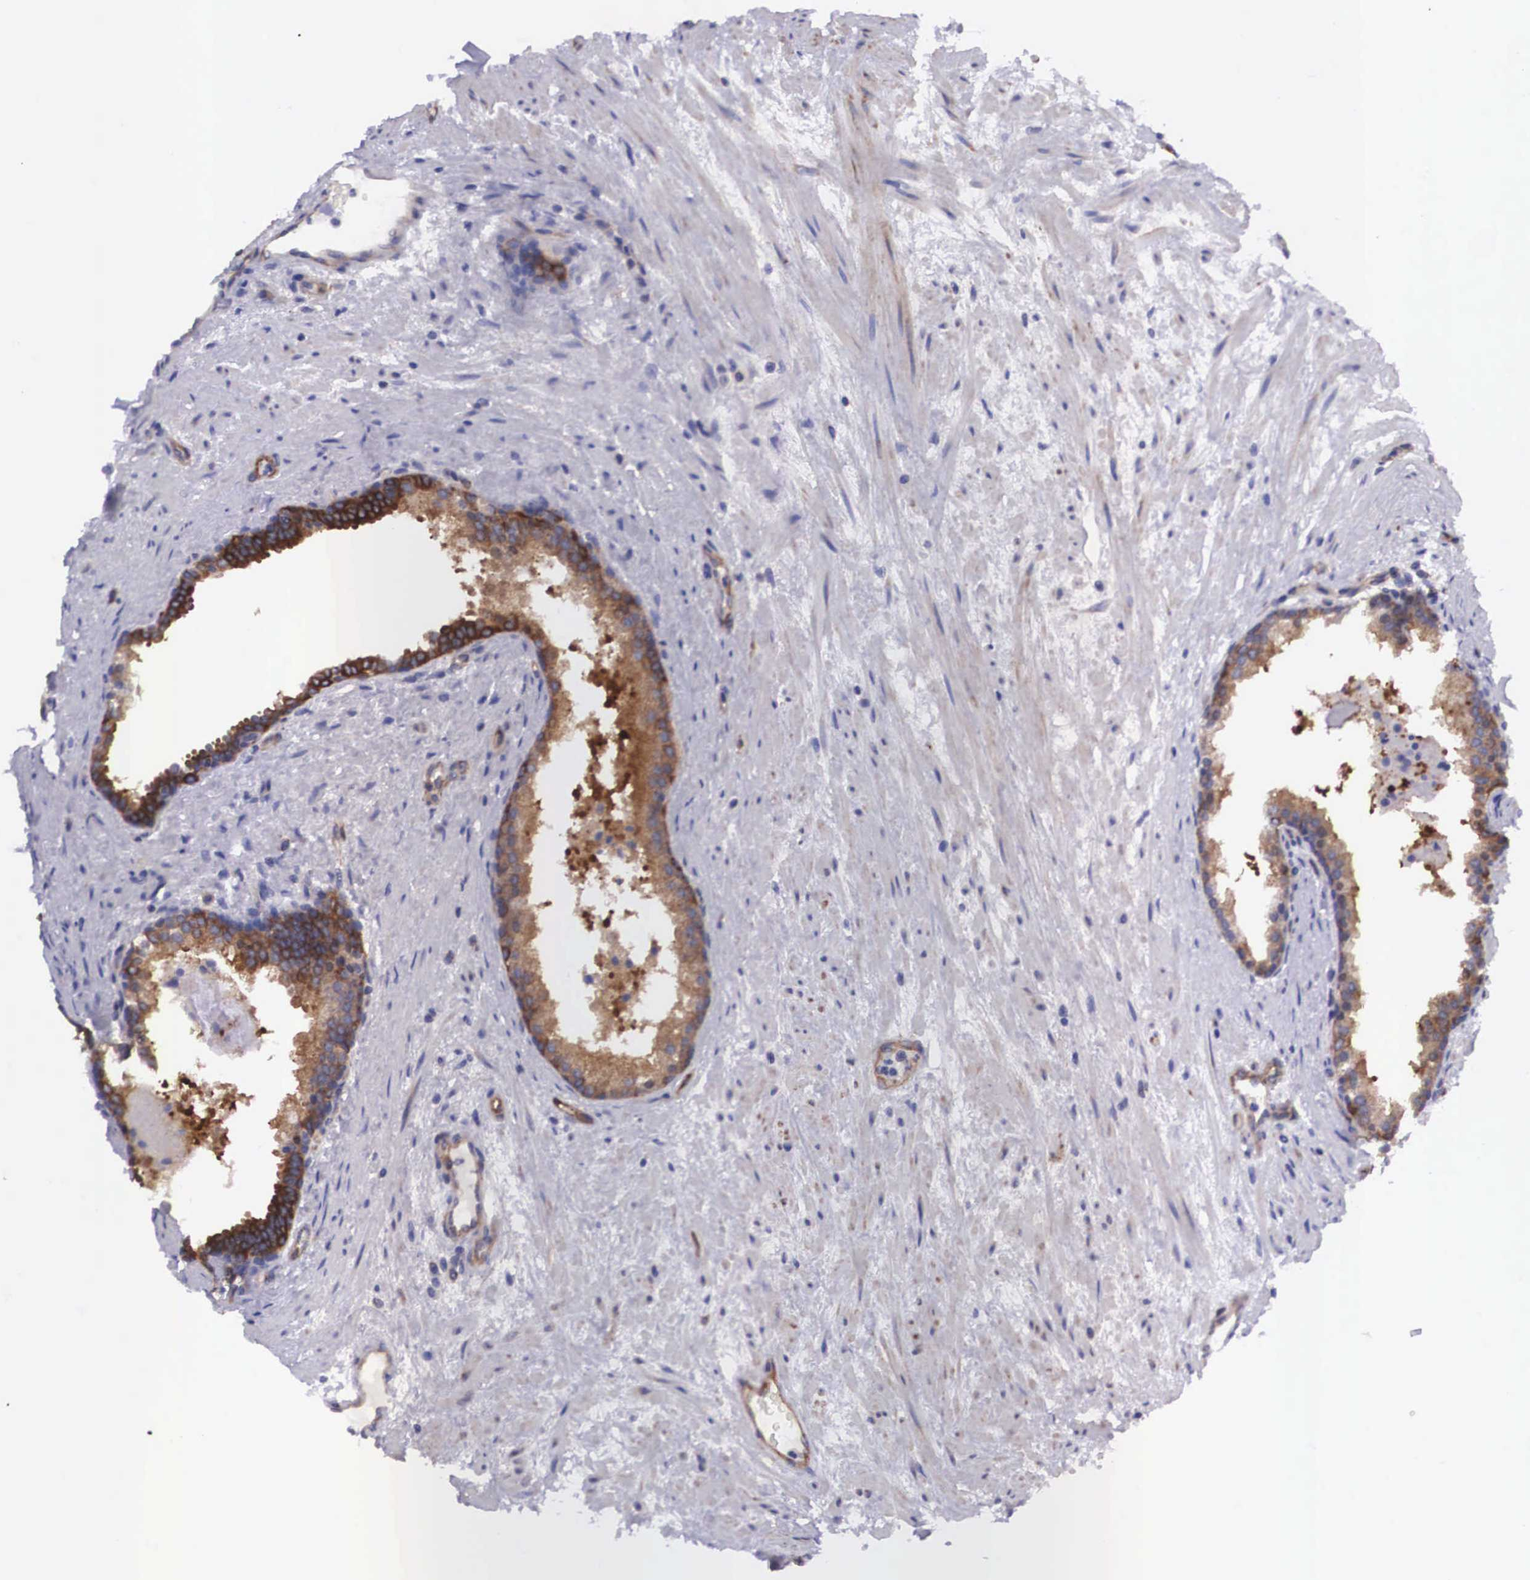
{"staining": {"intensity": "strong", "quantity": "25%-75%", "location": "cytoplasmic/membranous"}, "tissue": "prostate", "cell_type": "Glandular cells", "image_type": "normal", "snomed": [{"axis": "morphology", "description": "Normal tissue, NOS"}, {"axis": "topography", "description": "Prostate"}], "caption": "Immunohistochemical staining of unremarkable human prostate shows high levels of strong cytoplasmic/membranous staining in about 25%-75% of glandular cells.", "gene": "BCAR1", "patient": {"sex": "male", "age": 65}}